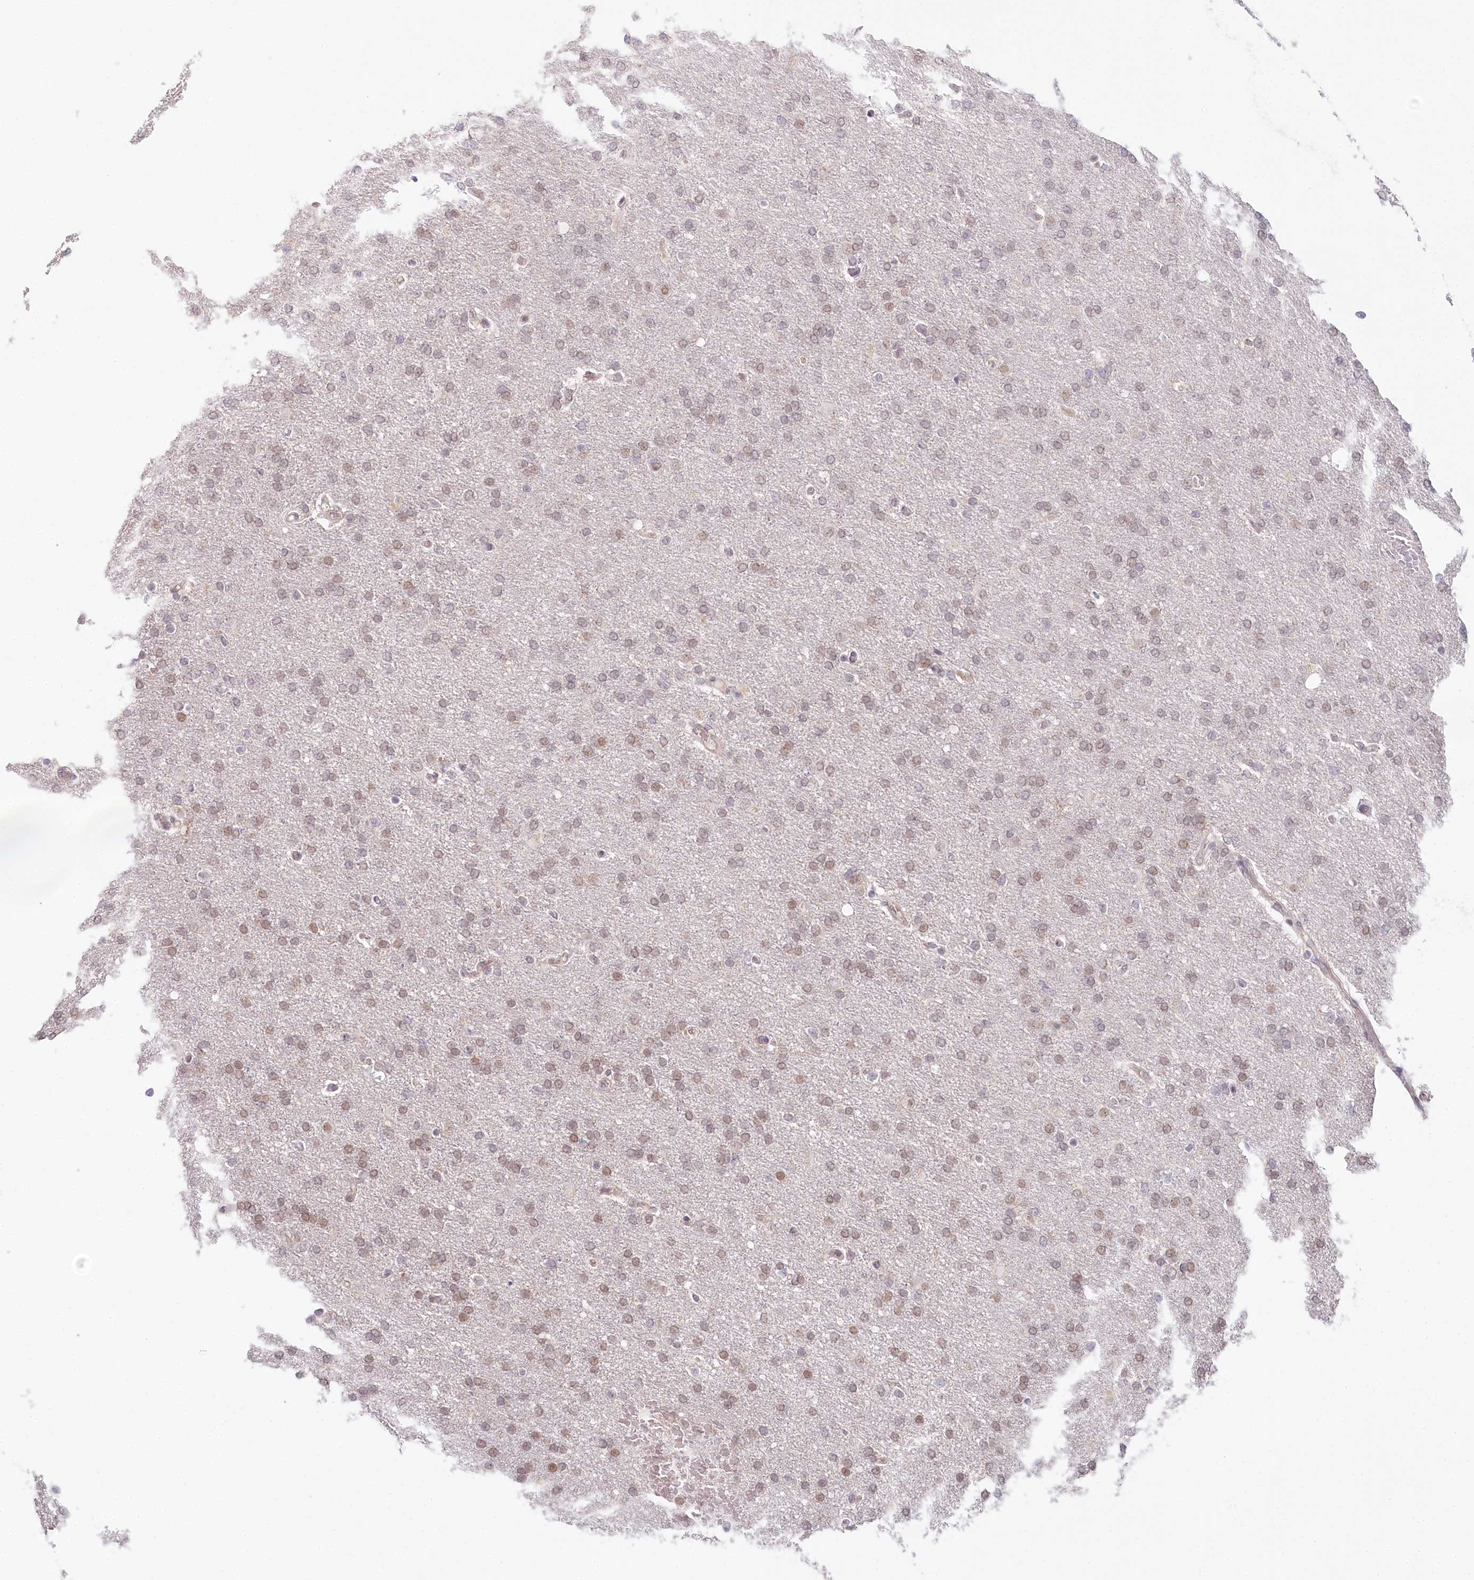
{"staining": {"intensity": "weak", "quantity": ">75%", "location": "nuclear"}, "tissue": "glioma", "cell_type": "Tumor cells", "image_type": "cancer", "snomed": [{"axis": "morphology", "description": "Glioma, malignant, High grade"}, {"axis": "topography", "description": "Brain"}], "caption": "About >75% of tumor cells in human glioma reveal weak nuclear protein staining as visualized by brown immunohistochemical staining.", "gene": "AMTN", "patient": {"sex": "male", "age": 72}}